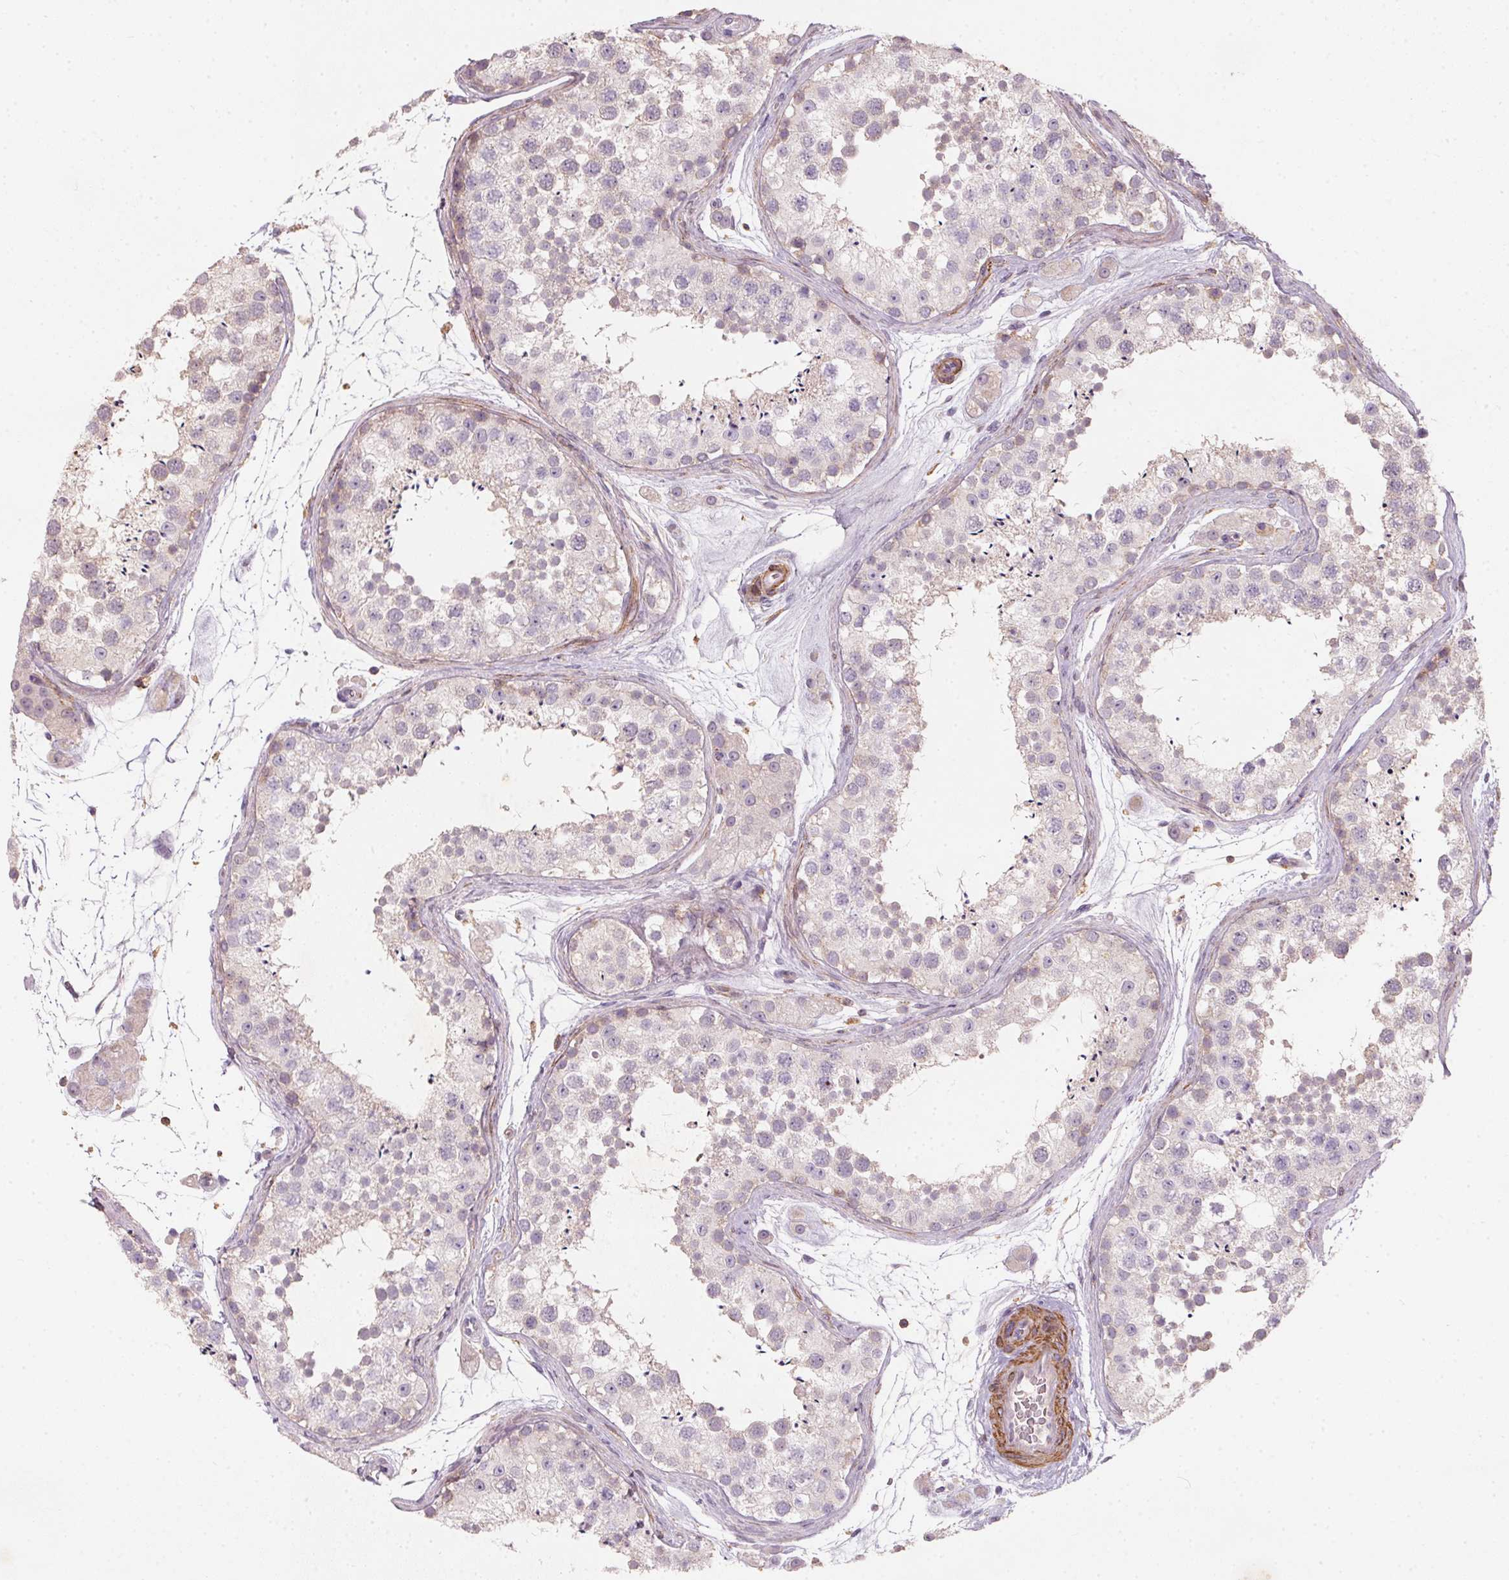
{"staining": {"intensity": "weak", "quantity": "<25%", "location": "cytoplasmic/membranous"}, "tissue": "testis", "cell_type": "Cells in seminiferous ducts", "image_type": "normal", "snomed": [{"axis": "morphology", "description": "Normal tissue, NOS"}, {"axis": "topography", "description": "Testis"}], "caption": "IHC of benign testis shows no staining in cells in seminiferous ducts. The staining is performed using DAB (3,3'-diaminobenzidine) brown chromogen with nuclei counter-stained in using hematoxylin.", "gene": "KCNK15", "patient": {"sex": "male", "age": 41}}